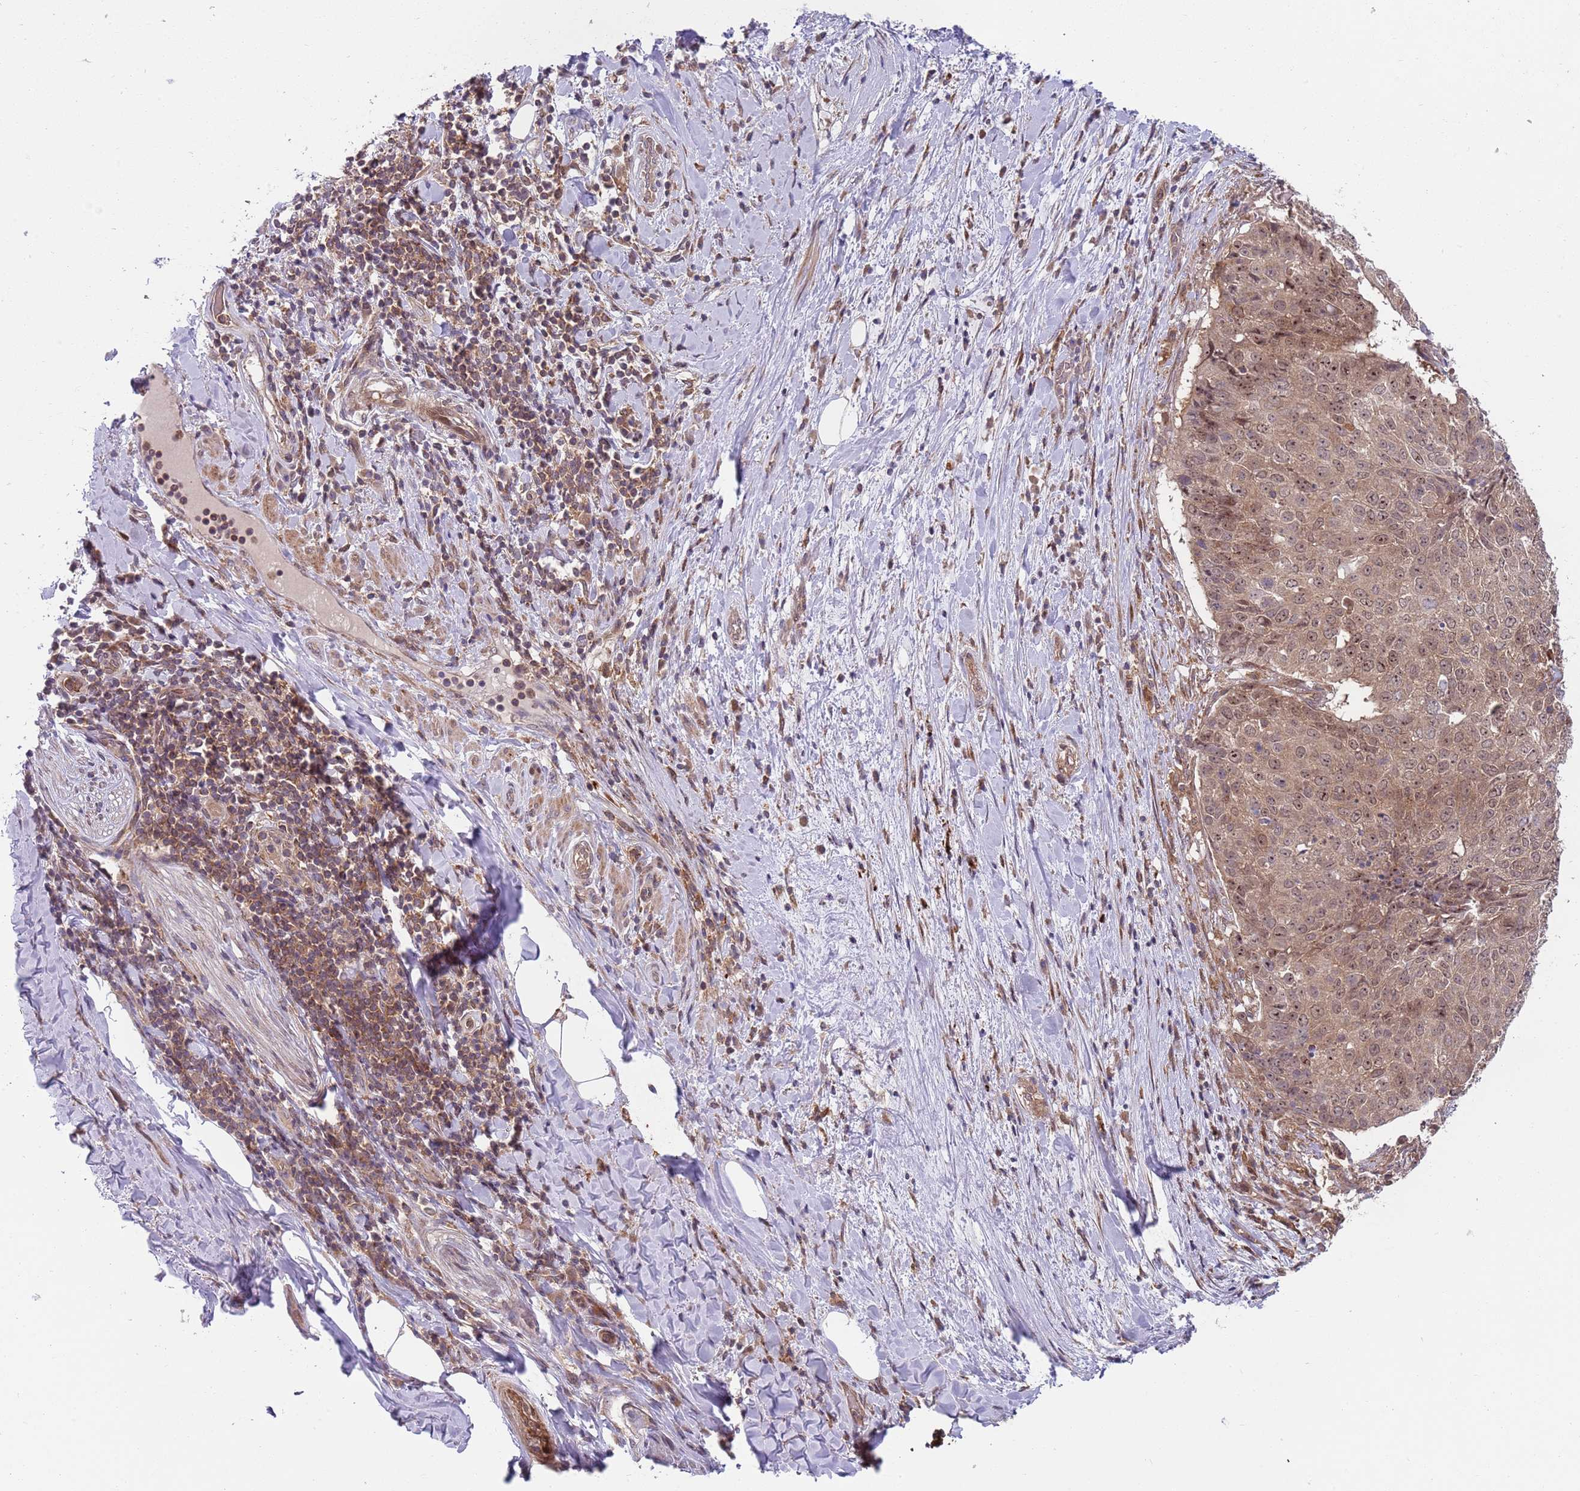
{"staining": {"intensity": "negative", "quantity": "none", "location": "none"}, "tissue": "adipose tissue", "cell_type": "Adipocytes", "image_type": "normal", "snomed": [{"axis": "morphology", "description": "Normal tissue, NOS"}, {"axis": "morphology", "description": "Squamous cell carcinoma, NOS"}, {"axis": "topography", "description": "Bronchus"}, {"axis": "topography", "description": "Lung"}], "caption": "An immunohistochemistry image of benign adipose tissue is shown. There is no staining in adipocytes of adipose tissue. (Immunohistochemistry (ihc), brightfield microscopy, high magnification).", "gene": "GGA1", "patient": {"sex": "male", "age": 64}}